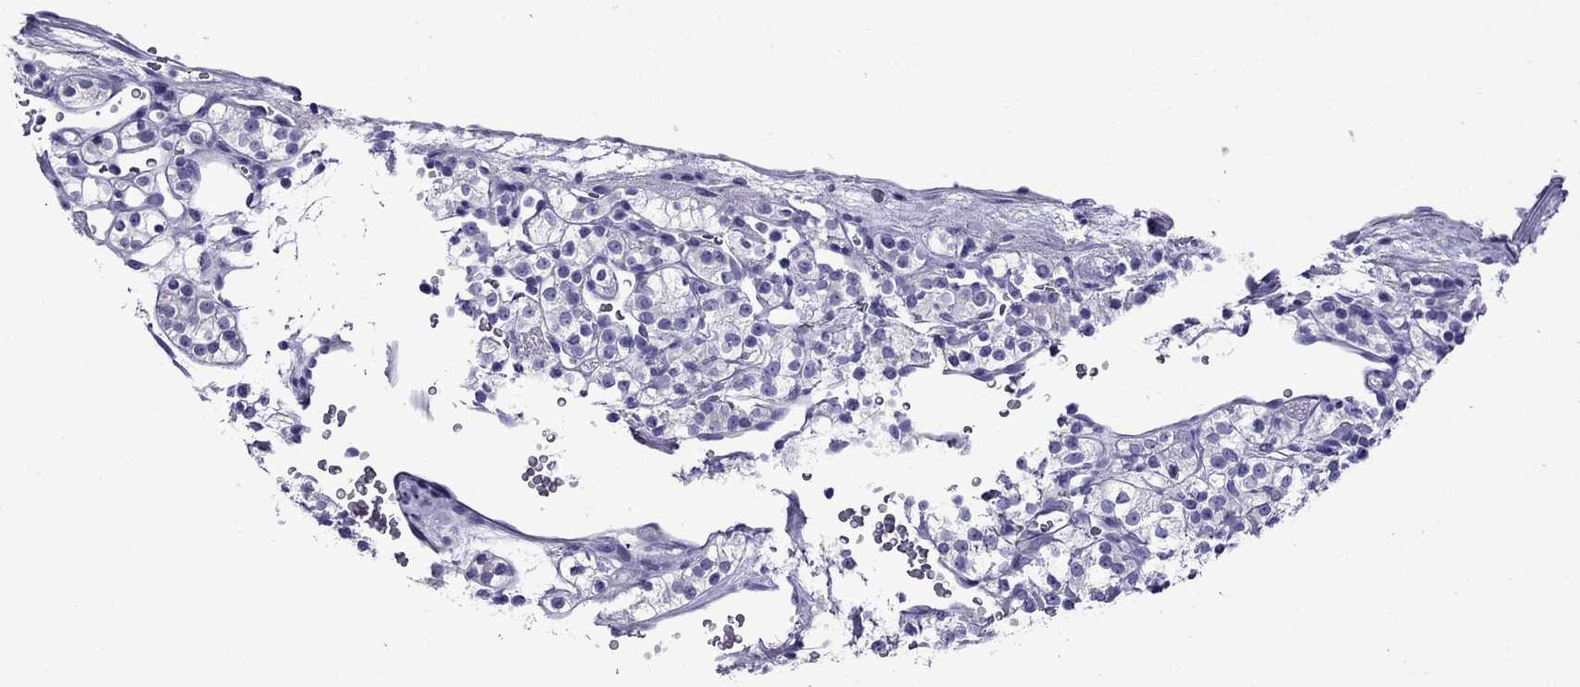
{"staining": {"intensity": "negative", "quantity": "none", "location": "none"}, "tissue": "renal cancer", "cell_type": "Tumor cells", "image_type": "cancer", "snomed": [{"axis": "morphology", "description": "Adenocarcinoma, NOS"}, {"axis": "topography", "description": "Kidney"}], "caption": "DAB immunohistochemical staining of renal adenocarcinoma exhibits no significant staining in tumor cells.", "gene": "CRYBA1", "patient": {"sex": "male", "age": 77}}